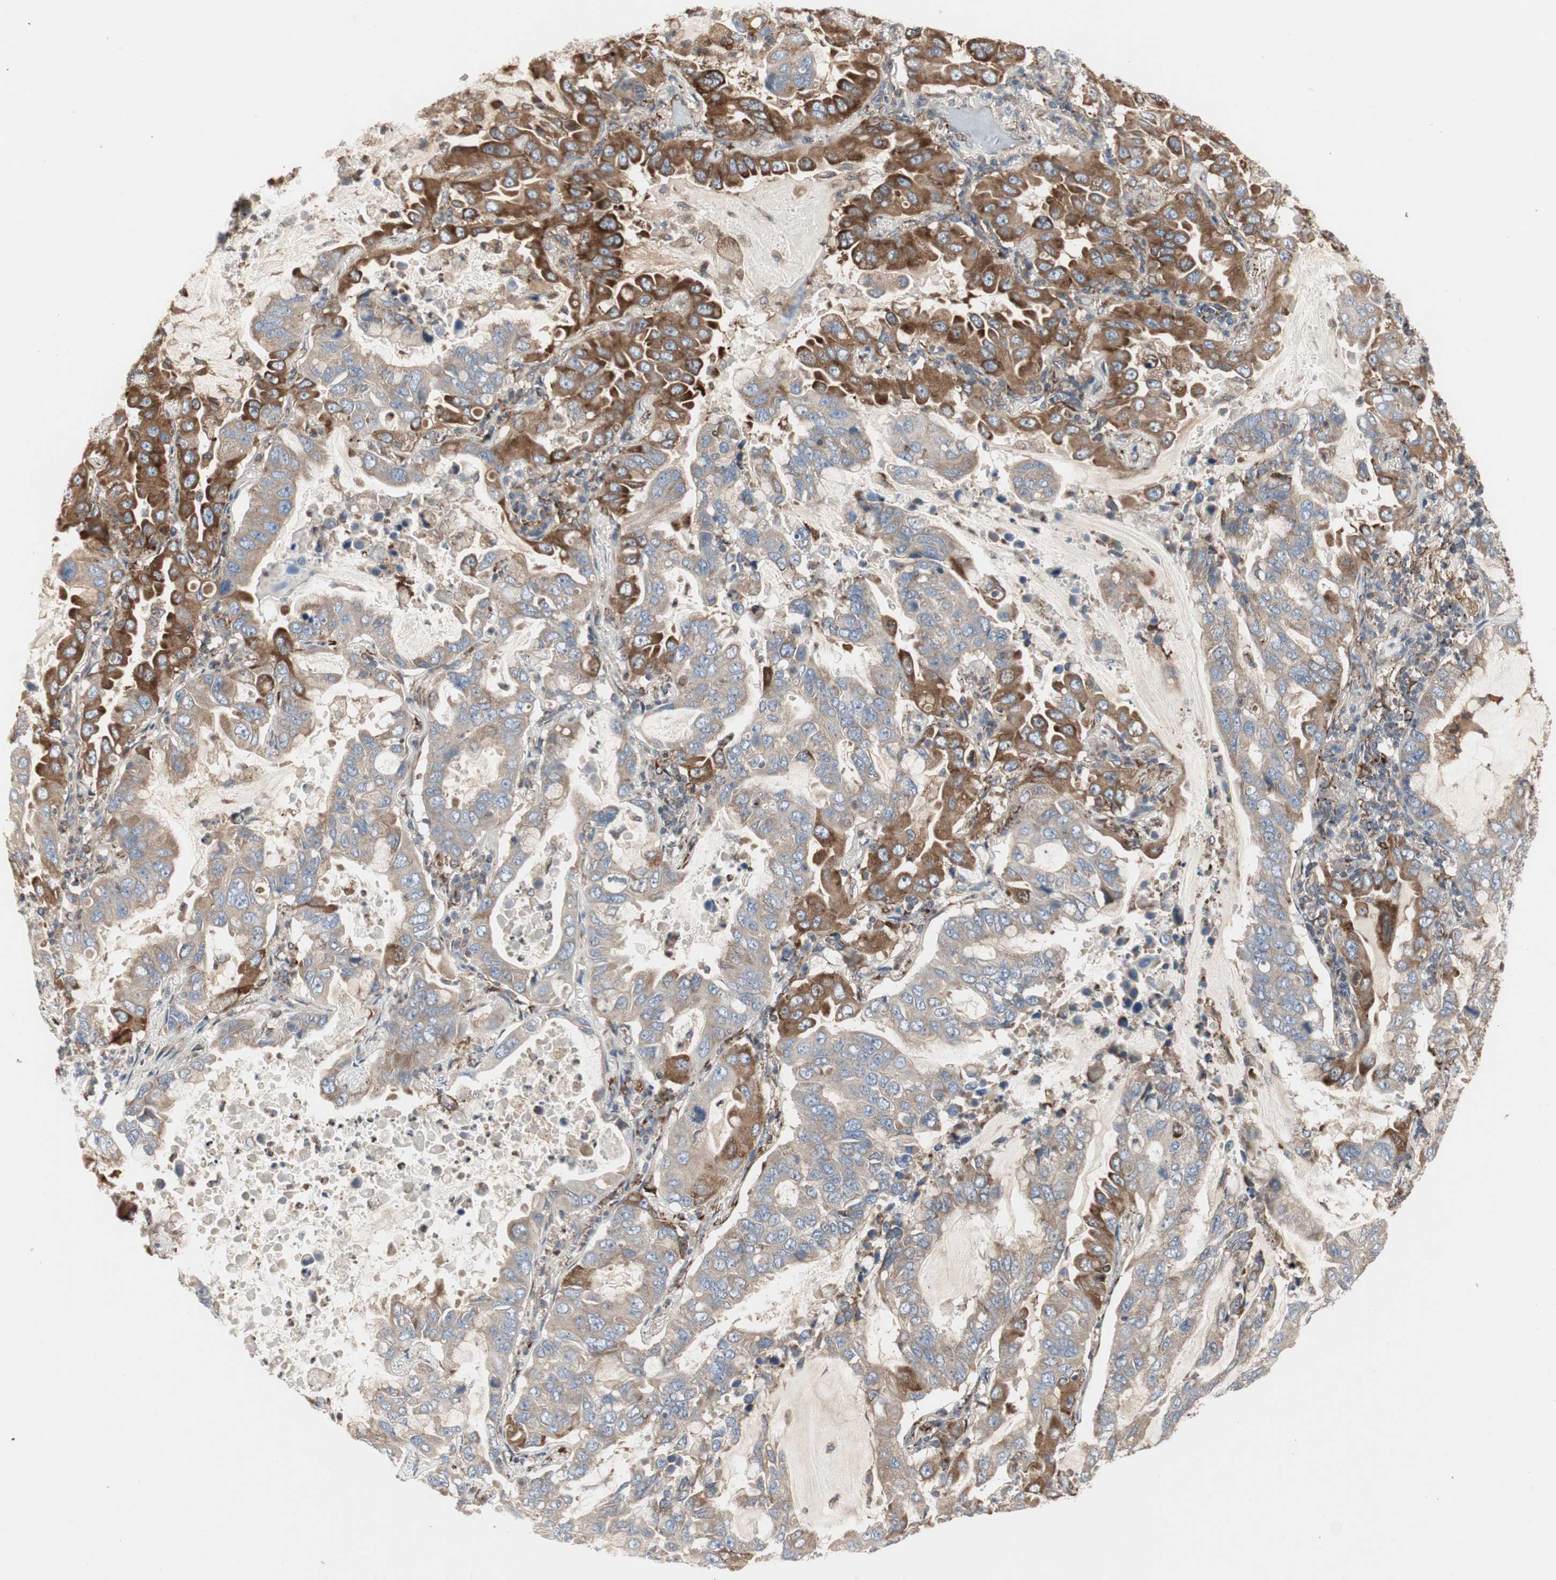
{"staining": {"intensity": "moderate", "quantity": ">75%", "location": "cytoplasmic/membranous"}, "tissue": "lung cancer", "cell_type": "Tumor cells", "image_type": "cancer", "snomed": [{"axis": "morphology", "description": "Adenocarcinoma, NOS"}, {"axis": "topography", "description": "Lung"}], "caption": "Immunohistochemical staining of lung cancer (adenocarcinoma) displays medium levels of moderate cytoplasmic/membranous protein expression in about >75% of tumor cells.", "gene": "H6PD", "patient": {"sex": "male", "age": 64}}